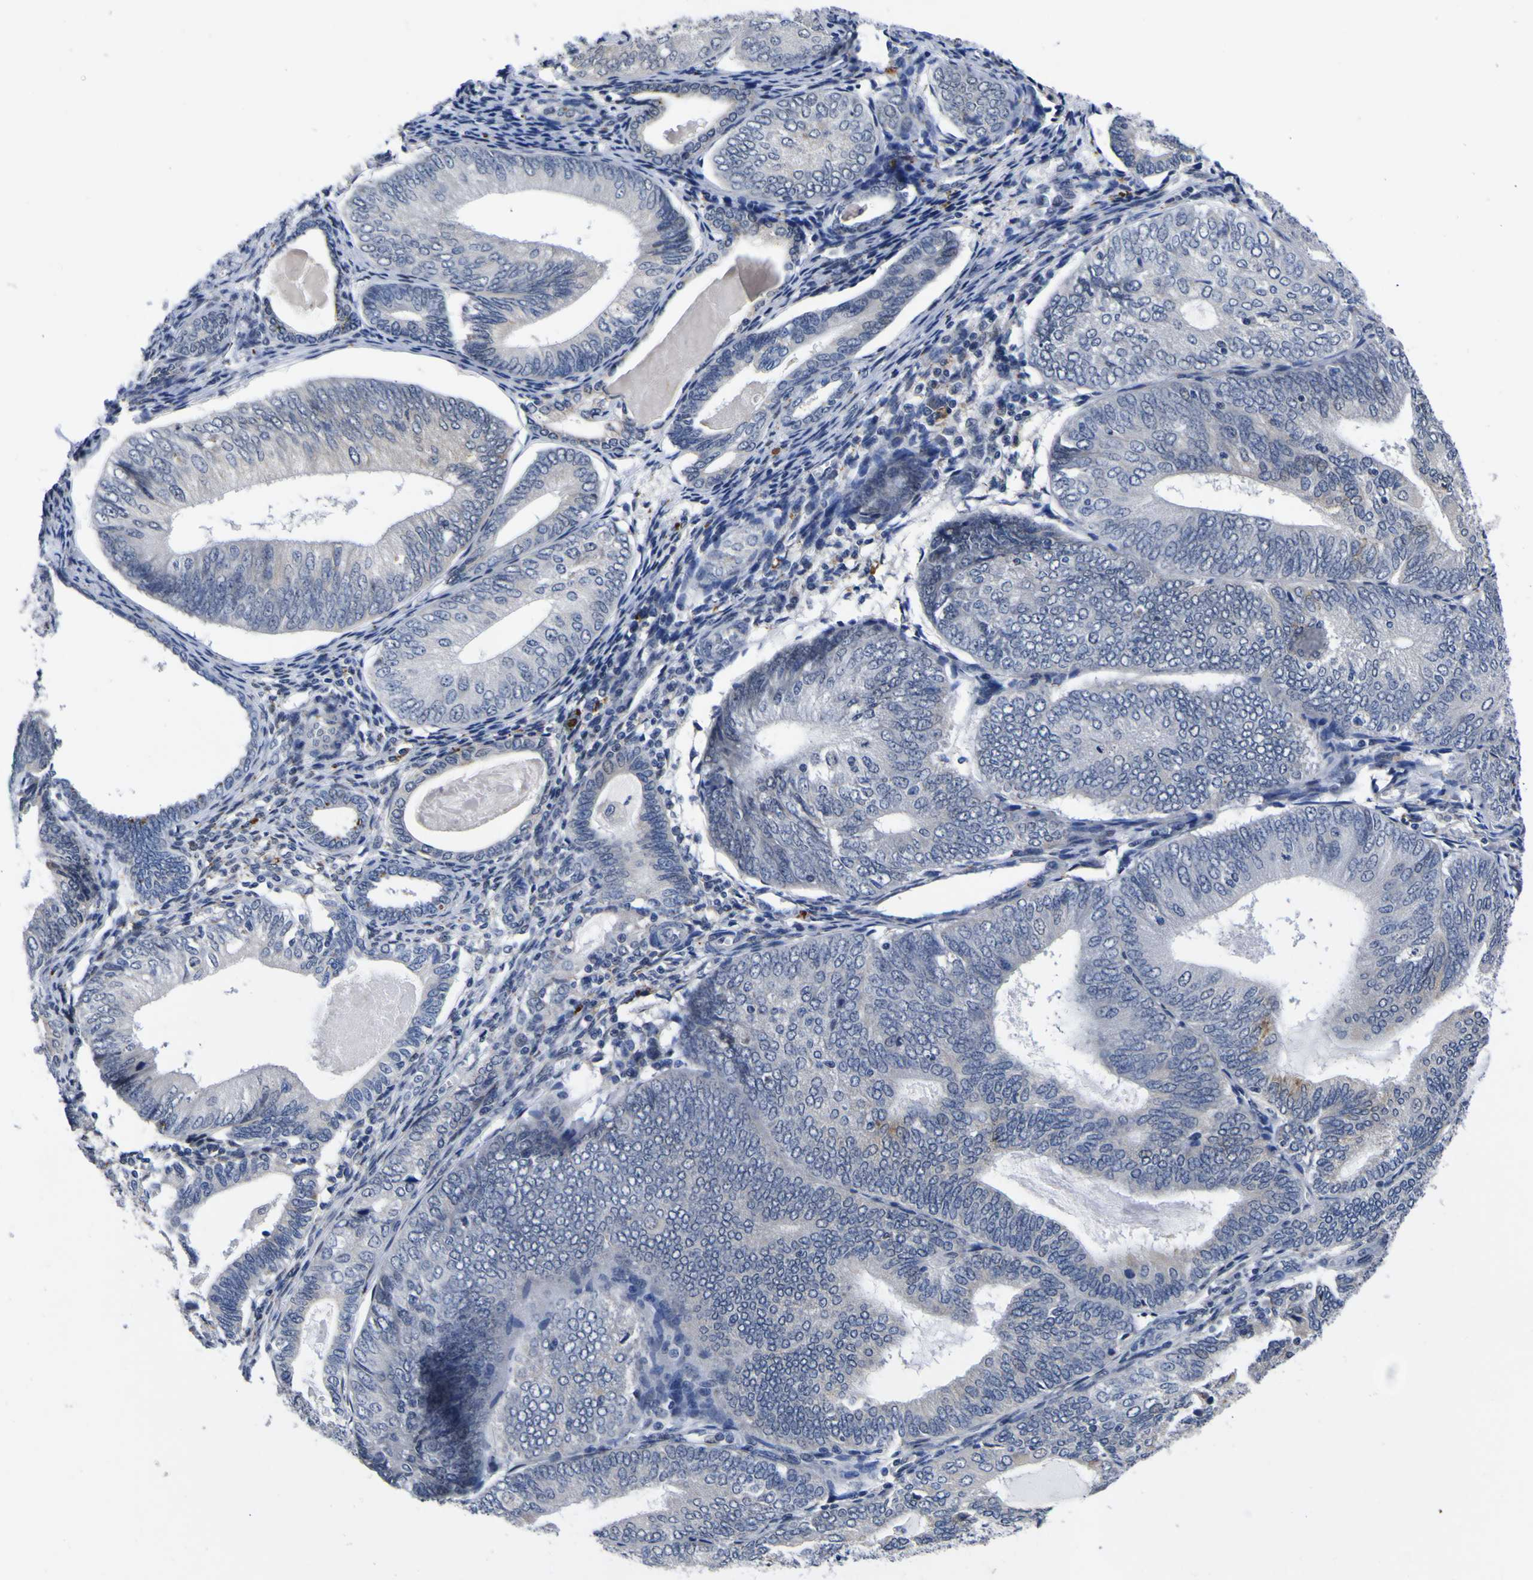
{"staining": {"intensity": "negative", "quantity": "none", "location": "none"}, "tissue": "endometrial cancer", "cell_type": "Tumor cells", "image_type": "cancer", "snomed": [{"axis": "morphology", "description": "Adenocarcinoma, NOS"}, {"axis": "topography", "description": "Endometrium"}], "caption": "Immunohistochemistry micrograph of neoplastic tissue: endometrial cancer stained with DAB displays no significant protein staining in tumor cells. The staining was performed using DAB (3,3'-diaminobenzidine) to visualize the protein expression in brown, while the nuclei were stained in blue with hematoxylin (Magnification: 20x).", "gene": "IGFLR1", "patient": {"sex": "female", "age": 81}}